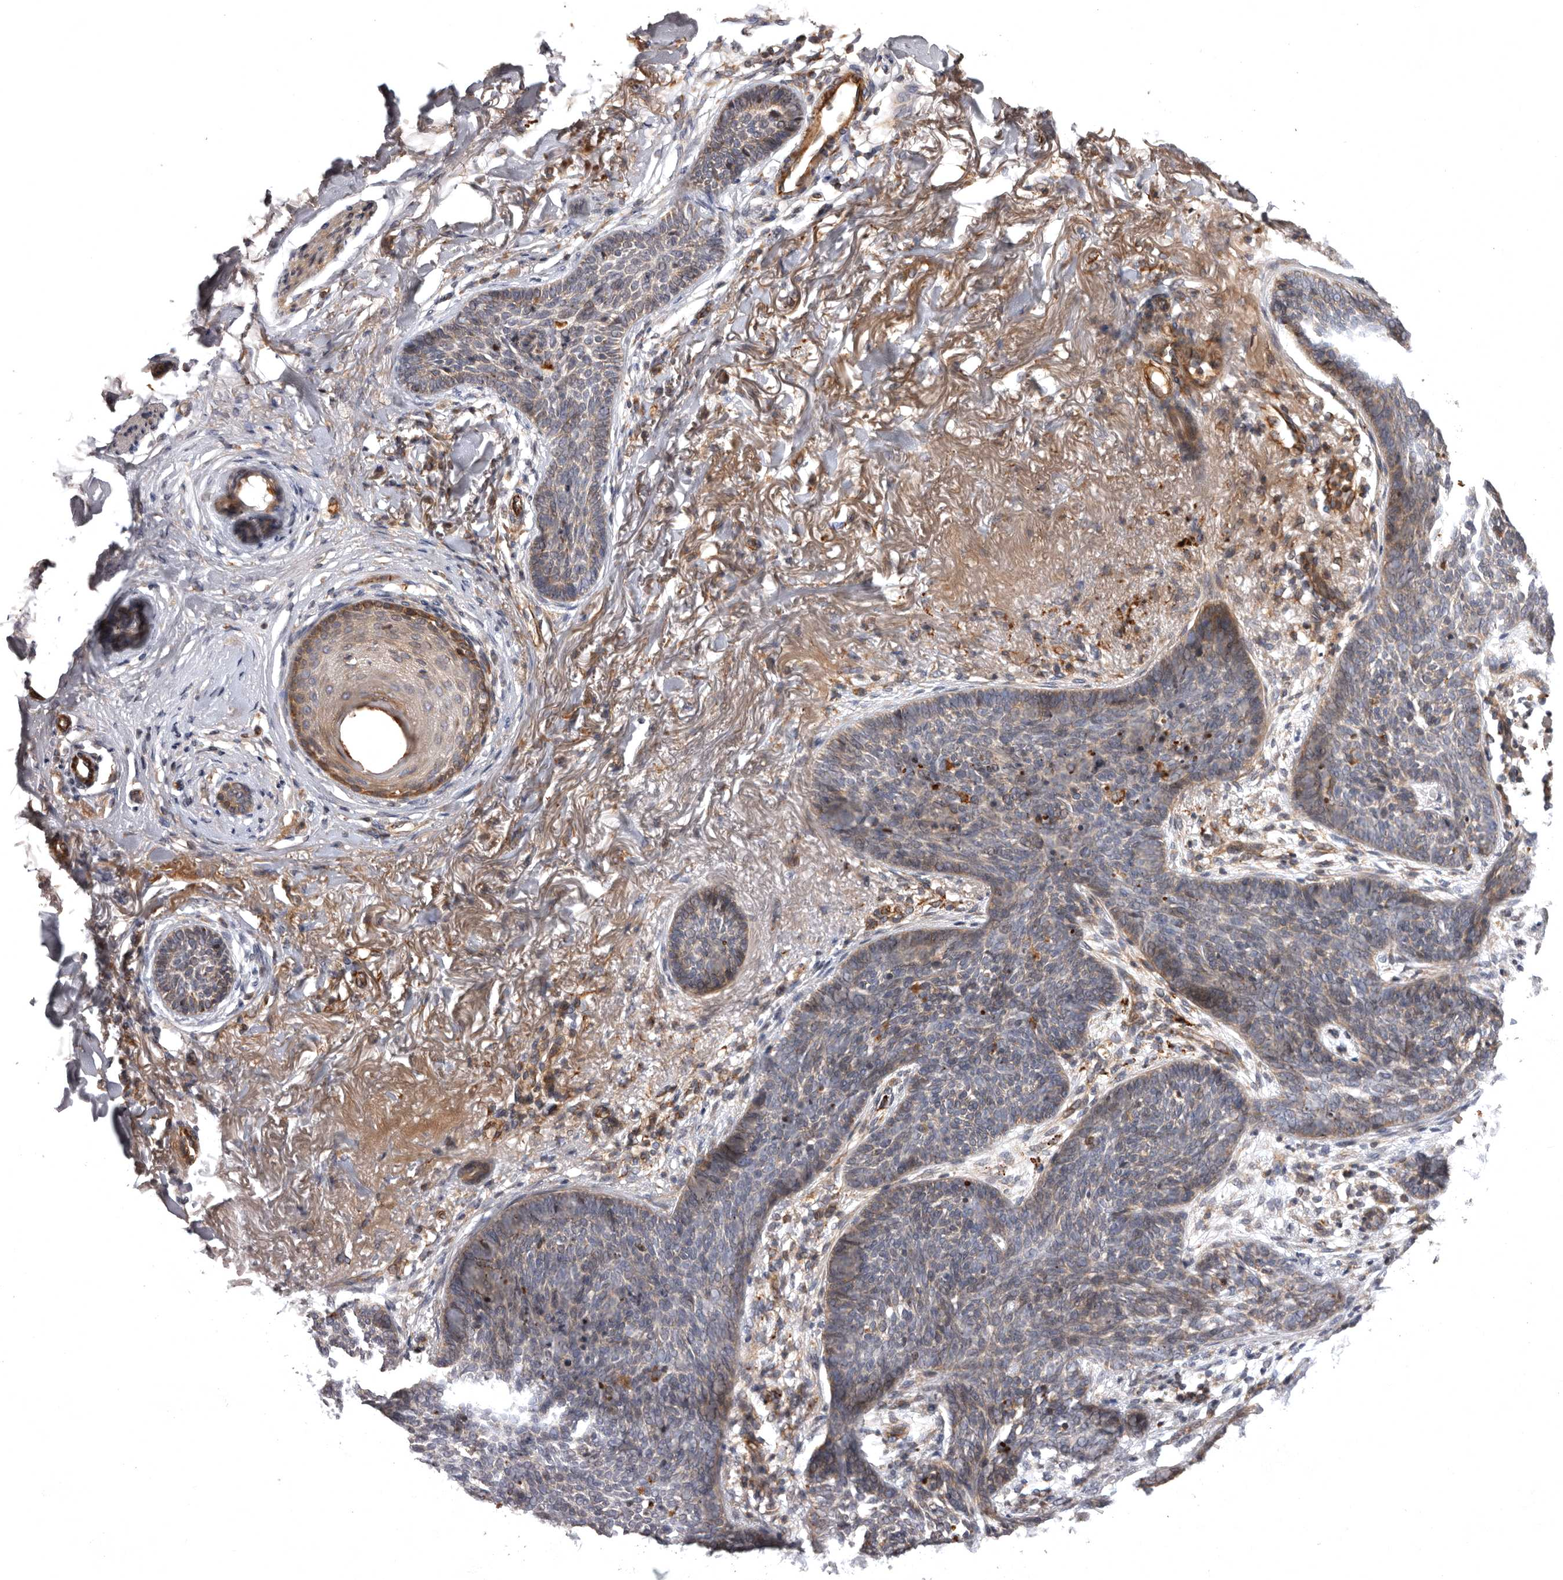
{"staining": {"intensity": "weak", "quantity": "<25%", "location": "cytoplasmic/membranous"}, "tissue": "skin cancer", "cell_type": "Tumor cells", "image_type": "cancer", "snomed": [{"axis": "morphology", "description": "Basal cell carcinoma"}, {"axis": "topography", "description": "Skin"}], "caption": "IHC histopathology image of human skin cancer stained for a protein (brown), which exhibits no positivity in tumor cells.", "gene": "ADCY2", "patient": {"sex": "female", "age": 70}}